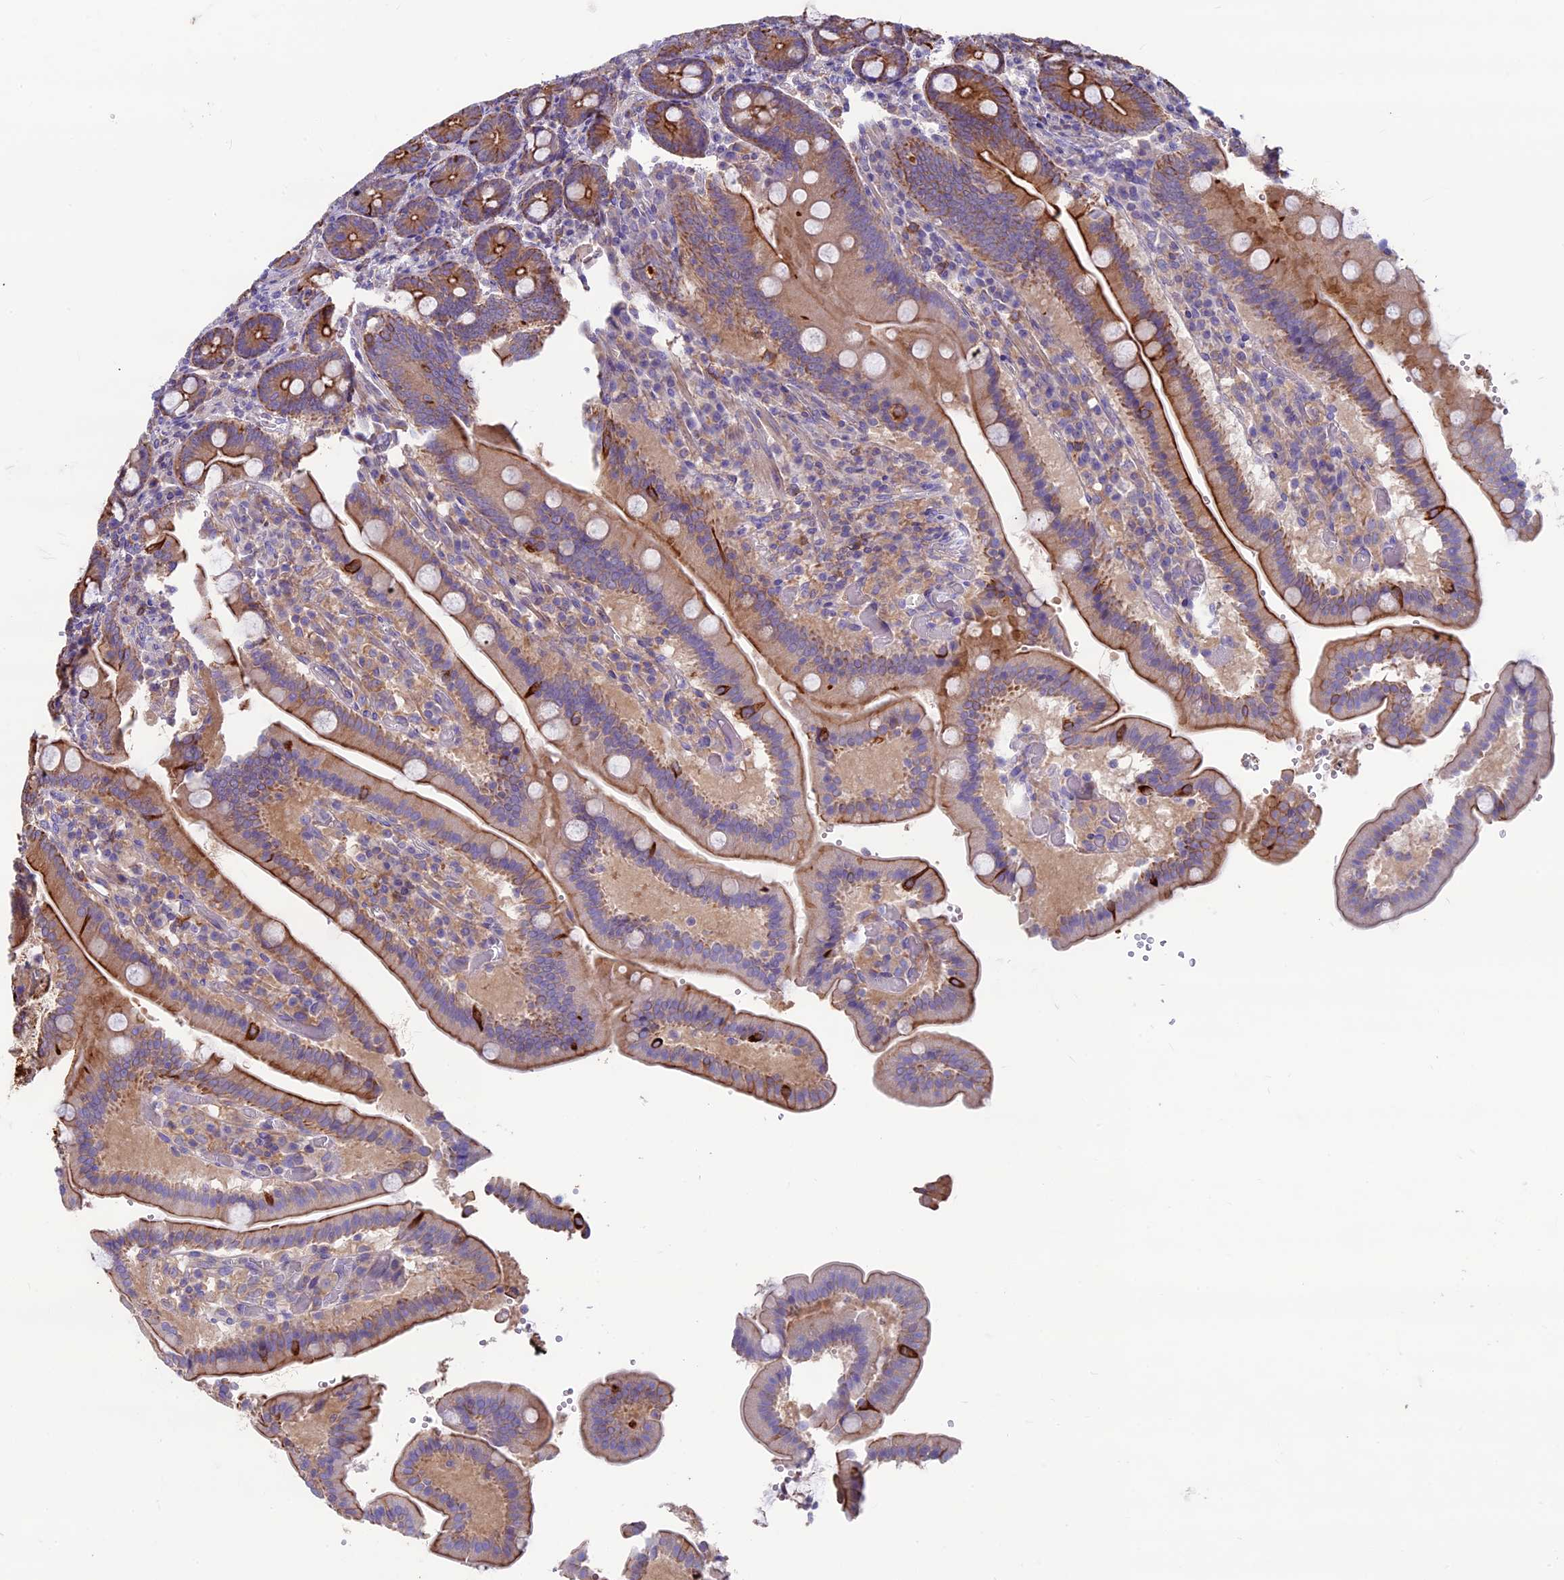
{"staining": {"intensity": "strong", "quantity": "25%-75%", "location": "cytoplasmic/membranous"}, "tissue": "duodenum", "cell_type": "Glandular cells", "image_type": "normal", "snomed": [{"axis": "morphology", "description": "Normal tissue, NOS"}, {"axis": "topography", "description": "Duodenum"}], "caption": "About 25%-75% of glandular cells in unremarkable human duodenum reveal strong cytoplasmic/membranous protein staining as visualized by brown immunohistochemical staining.", "gene": "CDAN1", "patient": {"sex": "female", "age": 62}}